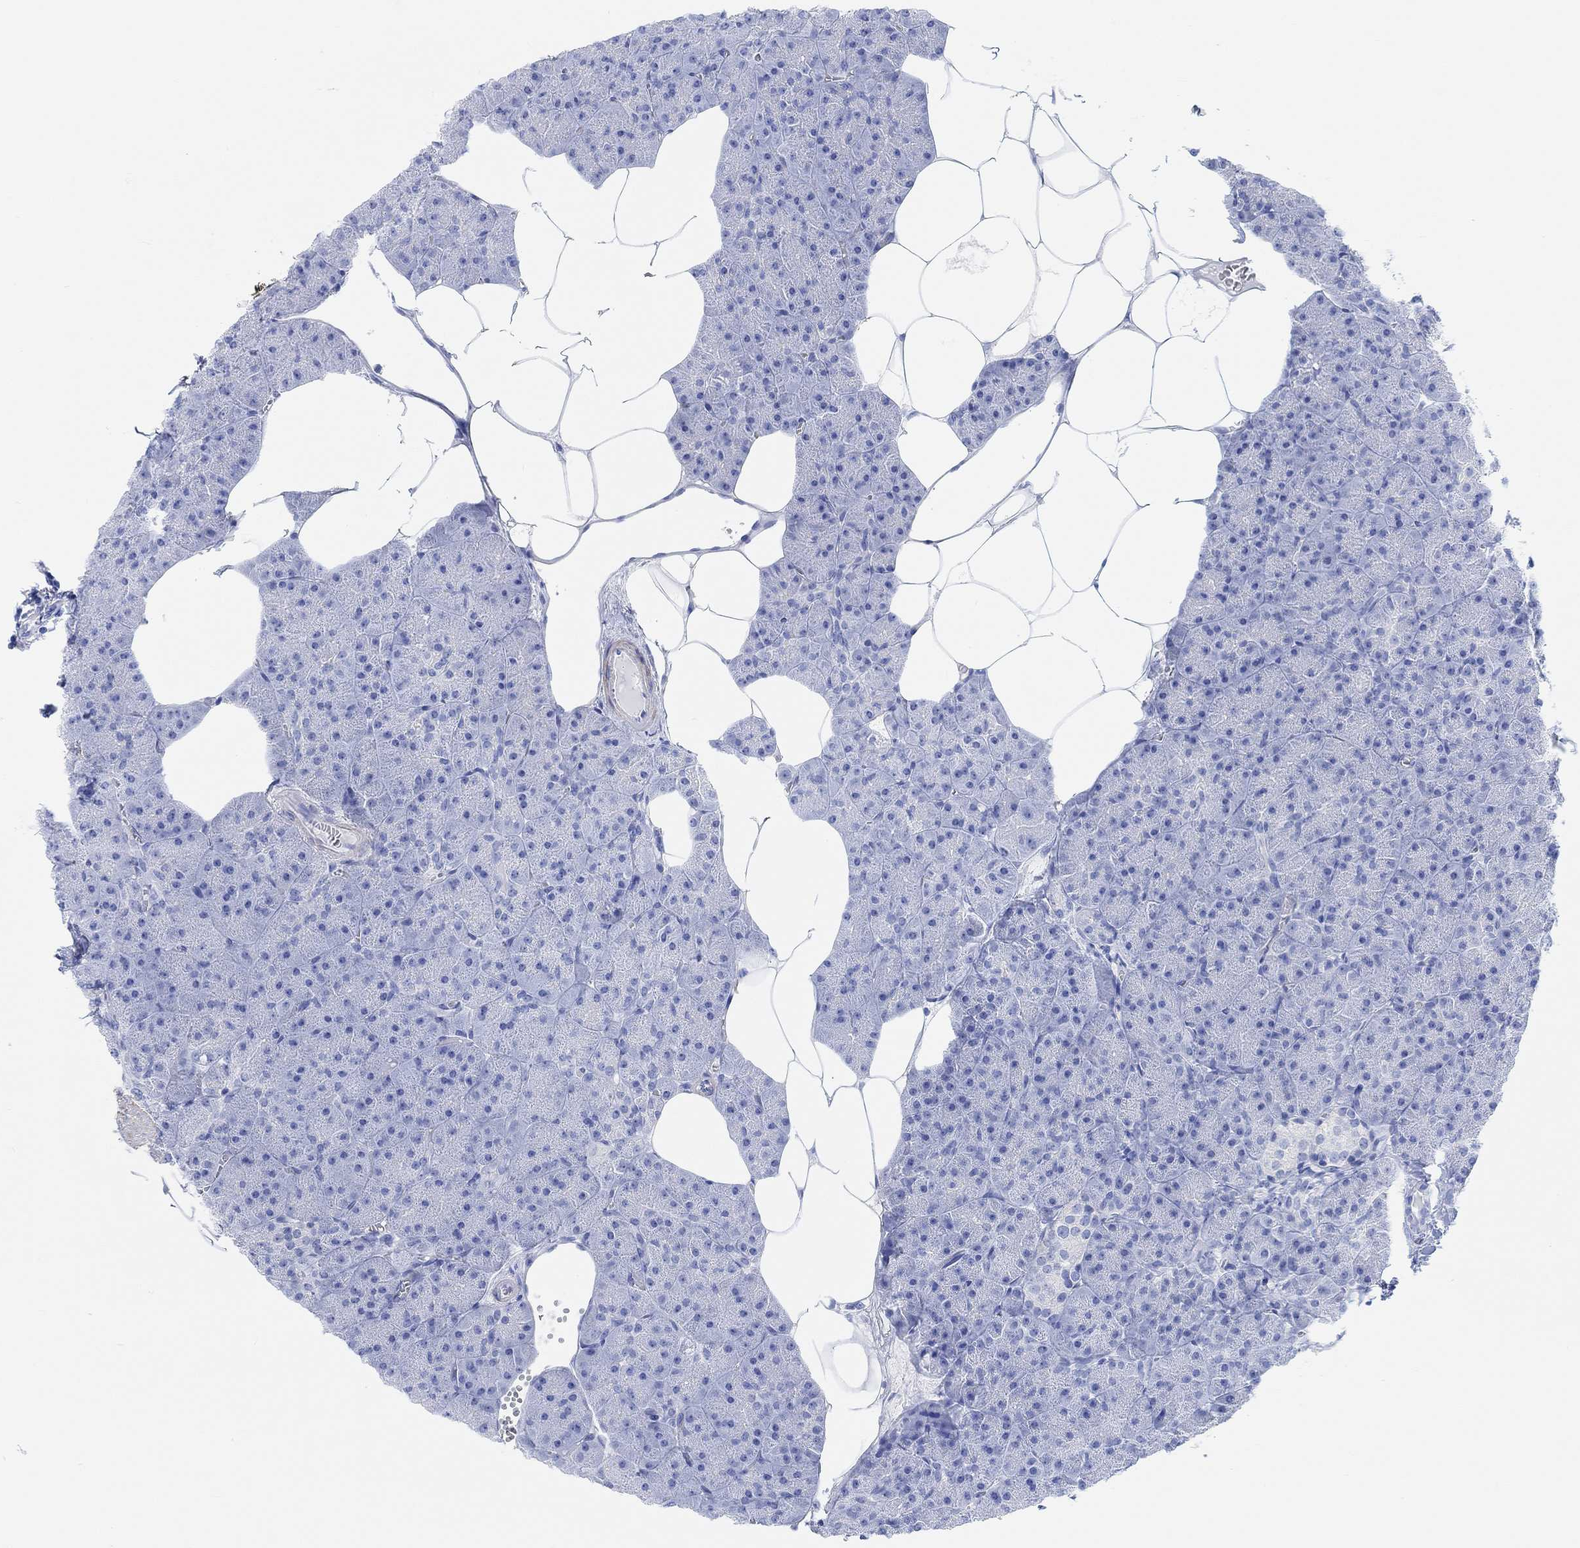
{"staining": {"intensity": "negative", "quantity": "none", "location": "none"}, "tissue": "pancreas", "cell_type": "Exocrine glandular cells", "image_type": "normal", "snomed": [{"axis": "morphology", "description": "Normal tissue, NOS"}, {"axis": "topography", "description": "Pancreas"}], "caption": "DAB immunohistochemical staining of benign human pancreas reveals no significant expression in exocrine glandular cells. The staining is performed using DAB (3,3'-diaminobenzidine) brown chromogen with nuclei counter-stained in using hematoxylin.", "gene": "ANKRD33", "patient": {"sex": "male", "age": 61}}